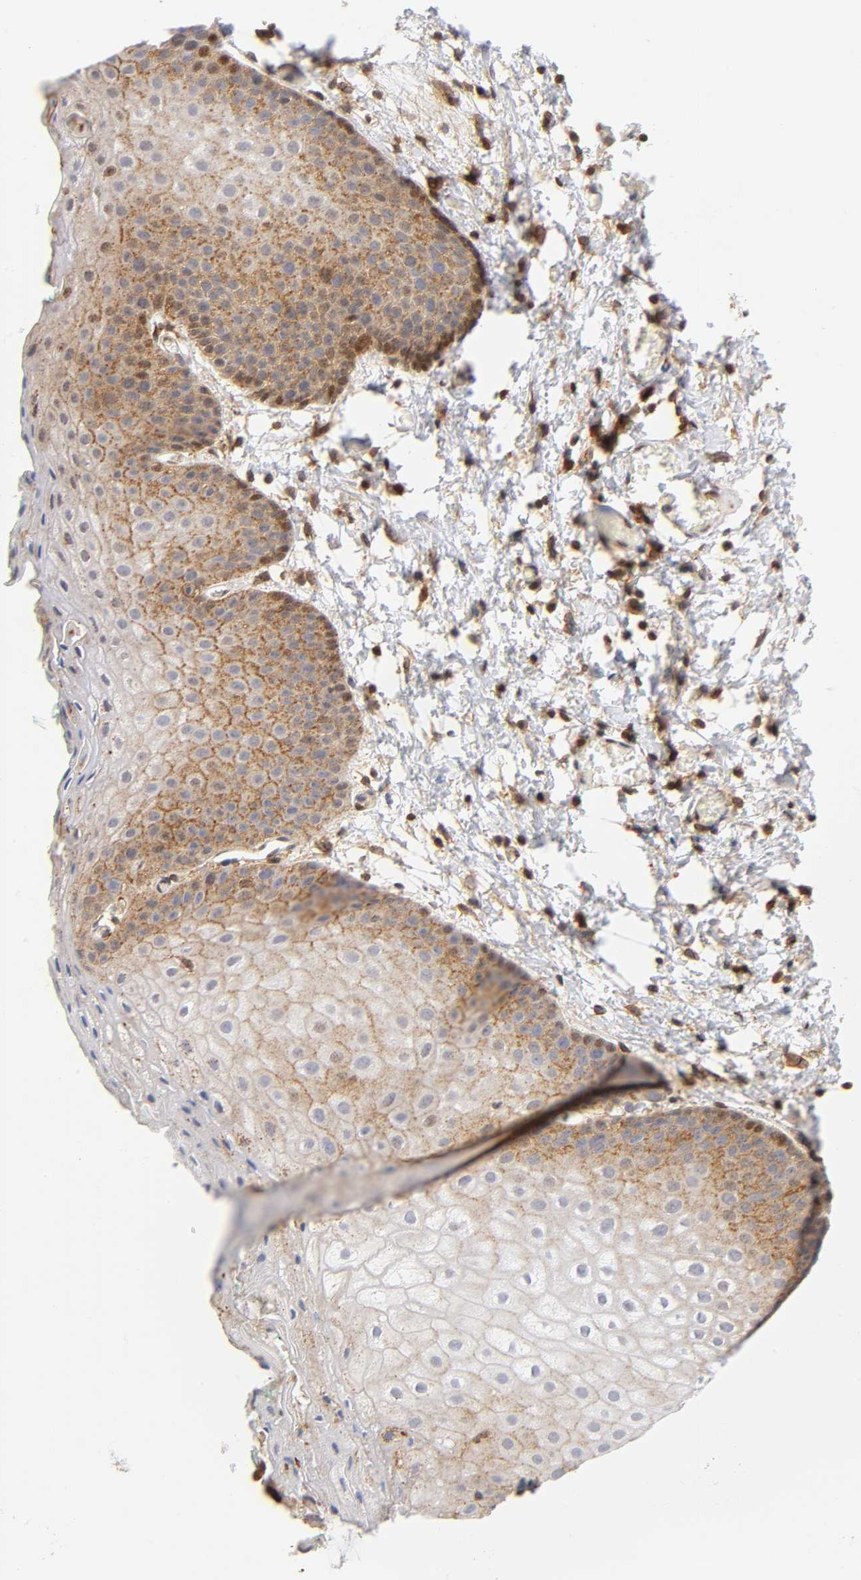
{"staining": {"intensity": "moderate", "quantity": "25%-75%", "location": "cytoplasmic/membranous"}, "tissue": "skin", "cell_type": "Epidermal cells", "image_type": "normal", "snomed": [{"axis": "morphology", "description": "Normal tissue, NOS"}, {"axis": "morphology", "description": "Hemorrhoids"}, {"axis": "morphology", "description": "Inflammation, NOS"}, {"axis": "topography", "description": "Anal"}], "caption": "Immunohistochemistry (IHC) (DAB (3,3'-diaminobenzidine)) staining of normal human skin demonstrates moderate cytoplasmic/membranous protein positivity in about 25%-75% of epidermal cells. (DAB IHC, brown staining for protein, blue staining for nuclei).", "gene": "ANXA7", "patient": {"sex": "male", "age": 60}}